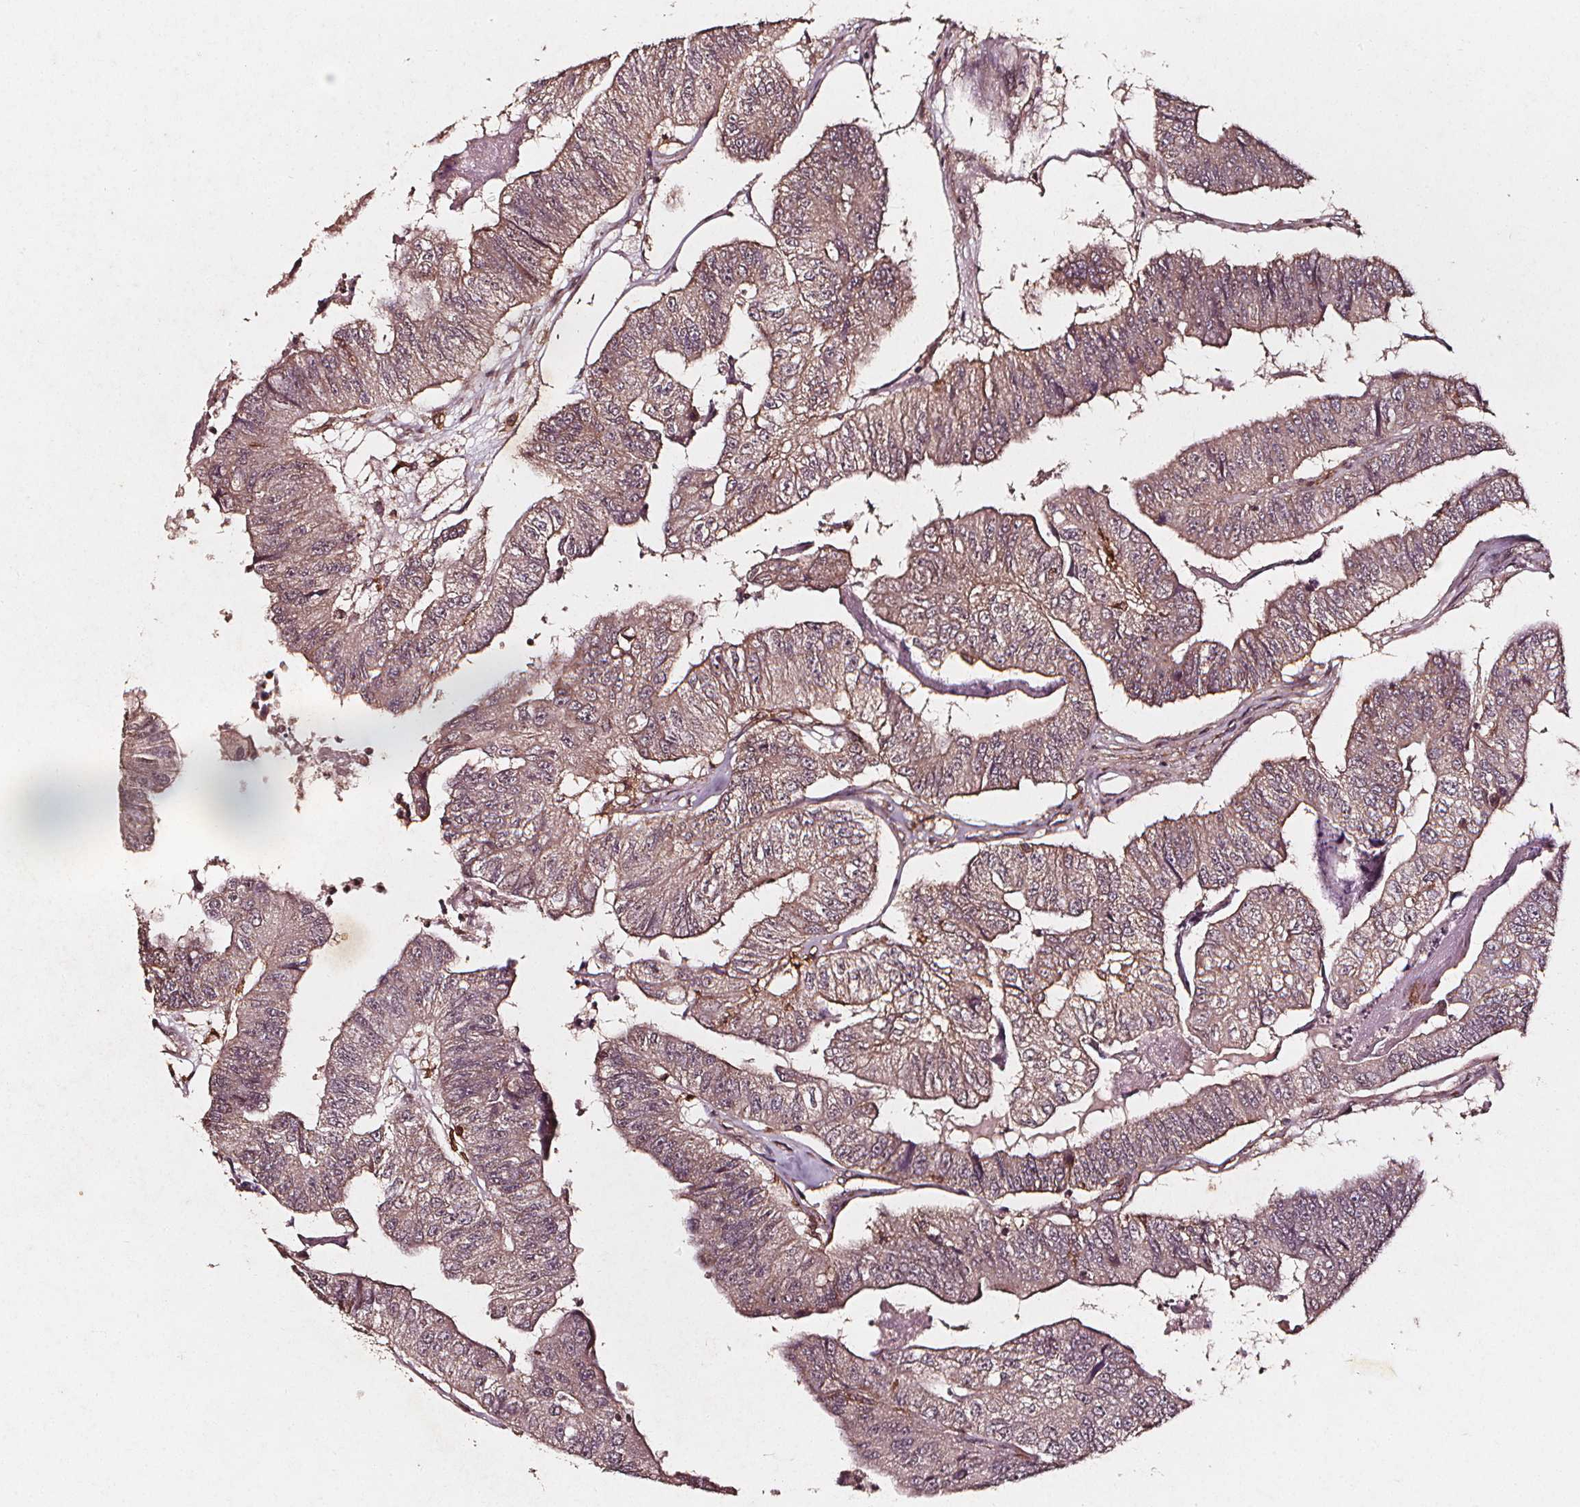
{"staining": {"intensity": "moderate", "quantity": ">75%", "location": "cytoplasmic/membranous"}, "tissue": "colorectal cancer", "cell_type": "Tumor cells", "image_type": "cancer", "snomed": [{"axis": "morphology", "description": "Adenocarcinoma, NOS"}, {"axis": "topography", "description": "Colon"}], "caption": "About >75% of tumor cells in human colorectal cancer (adenocarcinoma) exhibit moderate cytoplasmic/membranous protein staining as visualized by brown immunohistochemical staining.", "gene": "ABCA1", "patient": {"sex": "female", "age": 67}}